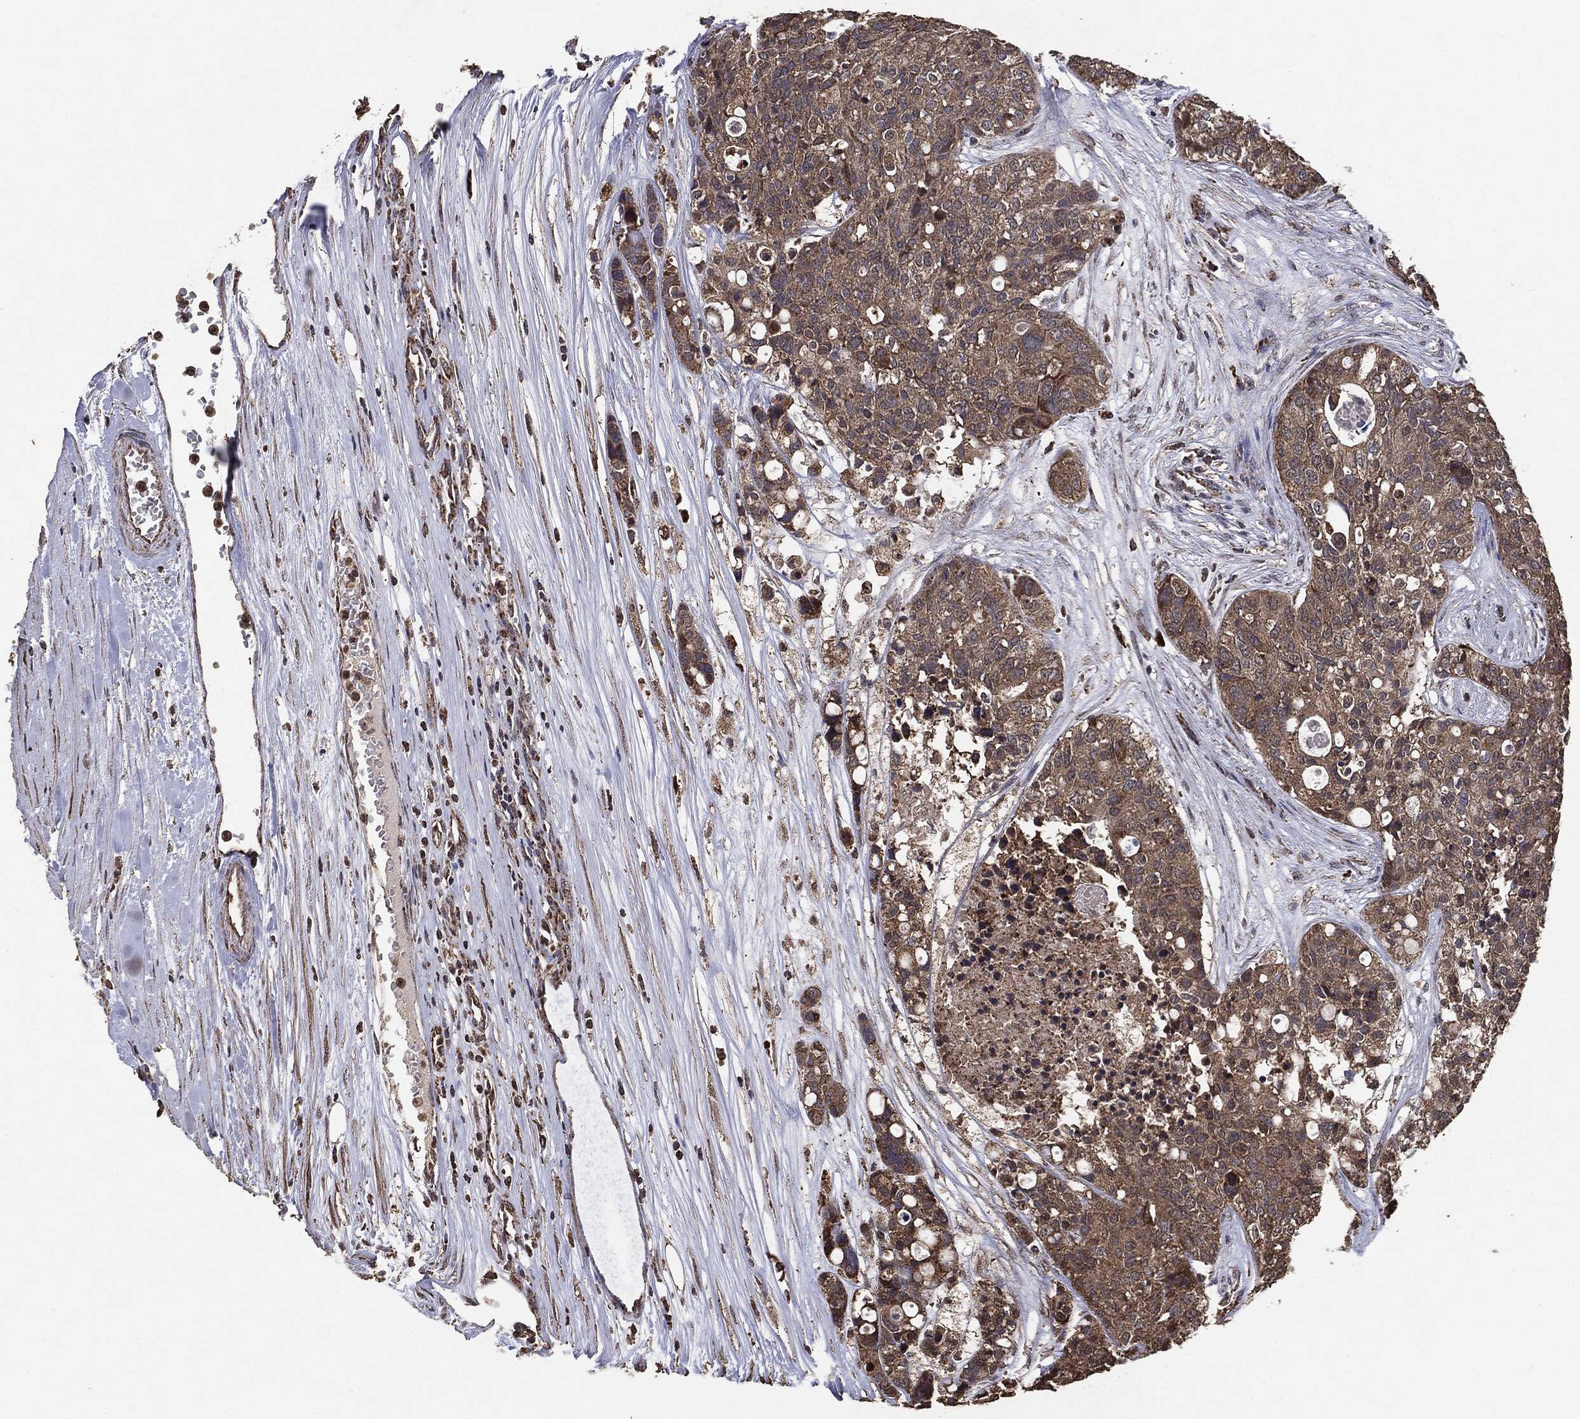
{"staining": {"intensity": "moderate", "quantity": ">75%", "location": "cytoplasmic/membranous"}, "tissue": "carcinoid", "cell_type": "Tumor cells", "image_type": "cancer", "snomed": [{"axis": "morphology", "description": "Carcinoid, malignant, NOS"}, {"axis": "topography", "description": "Colon"}], "caption": "Immunohistochemistry image of neoplastic tissue: human carcinoid stained using IHC reveals medium levels of moderate protein expression localized specifically in the cytoplasmic/membranous of tumor cells, appearing as a cytoplasmic/membranous brown color.", "gene": "MTOR", "patient": {"sex": "male", "age": 81}}